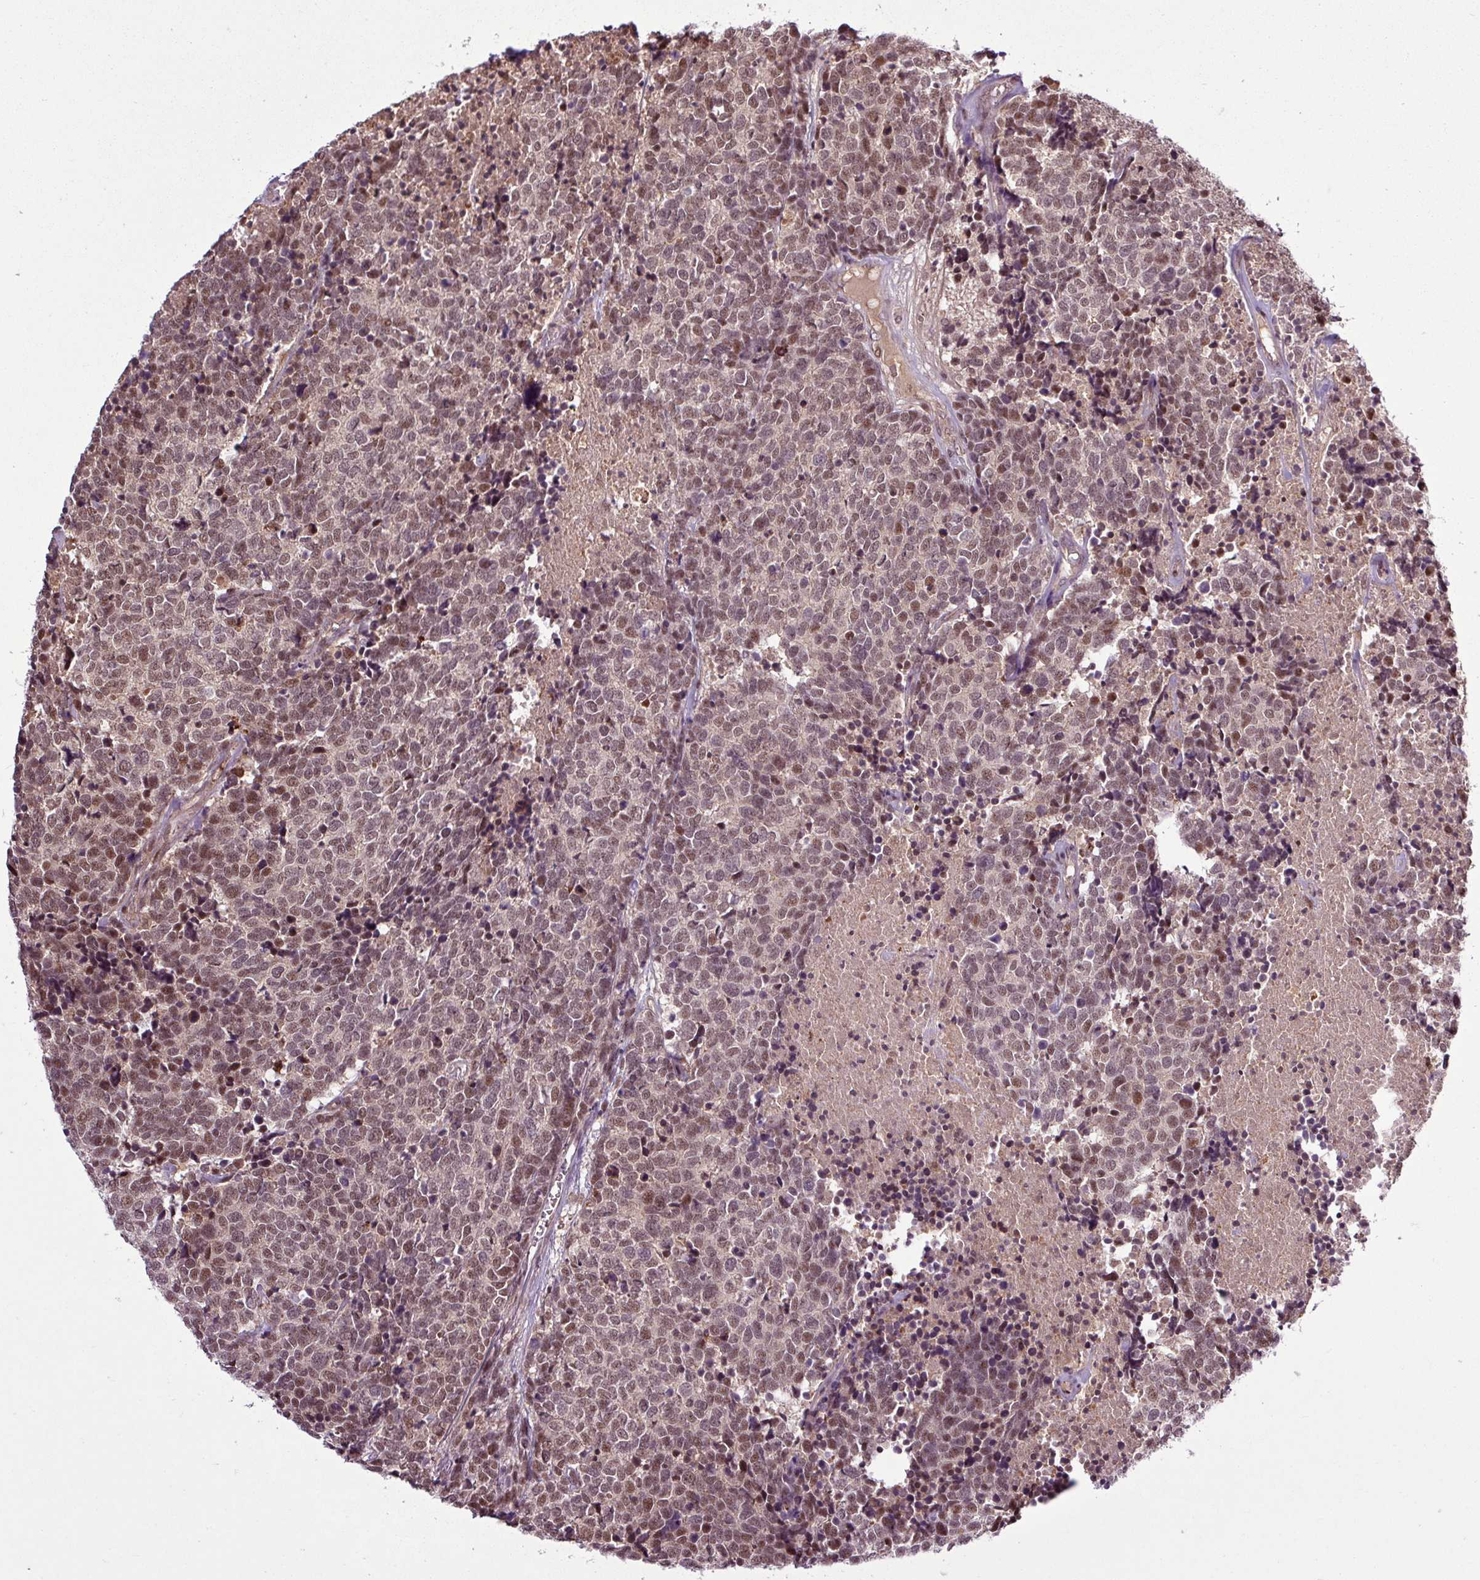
{"staining": {"intensity": "moderate", "quantity": ">75%", "location": "cytoplasmic/membranous,nuclear"}, "tissue": "carcinoid", "cell_type": "Tumor cells", "image_type": "cancer", "snomed": [{"axis": "morphology", "description": "Carcinoid, malignant, NOS"}, {"axis": "topography", "description": "Skin"}], "caption": "Tumor cells display medium levels of moderate cytoplasmic/membranous and nuclear positivity in about >75% of cells in carcinoid. The staining was performed using DAB, with brown indicating positive protein expression. Nuclei are stained blue with hematoxylin.", "gene": "ITPKC", "patient": {"sex": "female", "age": 79}}